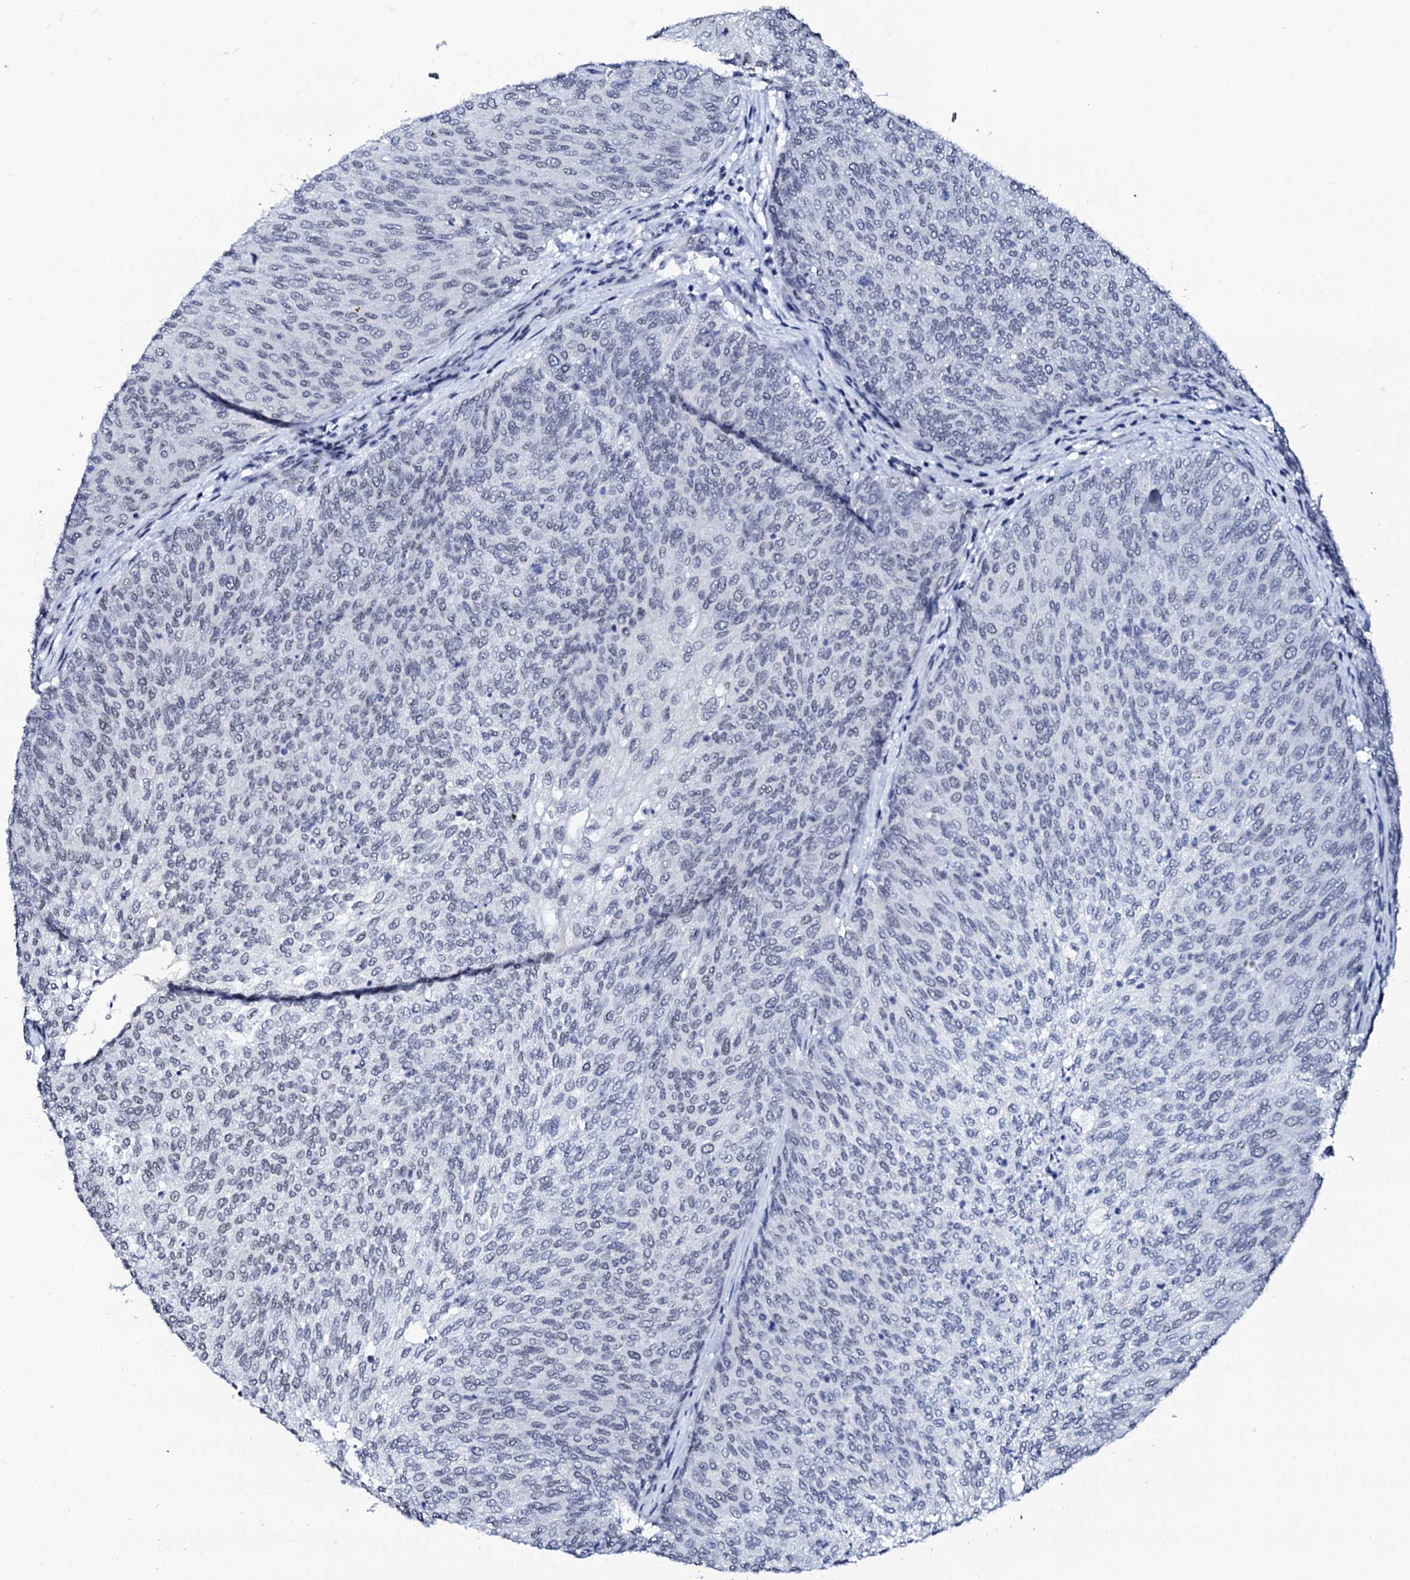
{"staining": {"intensity": "negative", "quantity": "none", "location": "none"}, "tissue": "urothelial cancer", "cell_type": "Tumor cells", "image_type": "cancer", "snomed": [{"axis": "morphology", "description": "Urothelial carcinoma, Low grade"}, {"axis": "topography", "description": "Urinary bladder"}], "caption": "The micrograph demonstrates no significant expression in tumor cells of low-grade urothelial carcinoma. (Stains: DAB IHC with hematoxylin counter stain, Microscopy: brightfield microscopy at high magnification).", "gene": "SPATA19", "patient": {"sex": "female", "age": 79}}